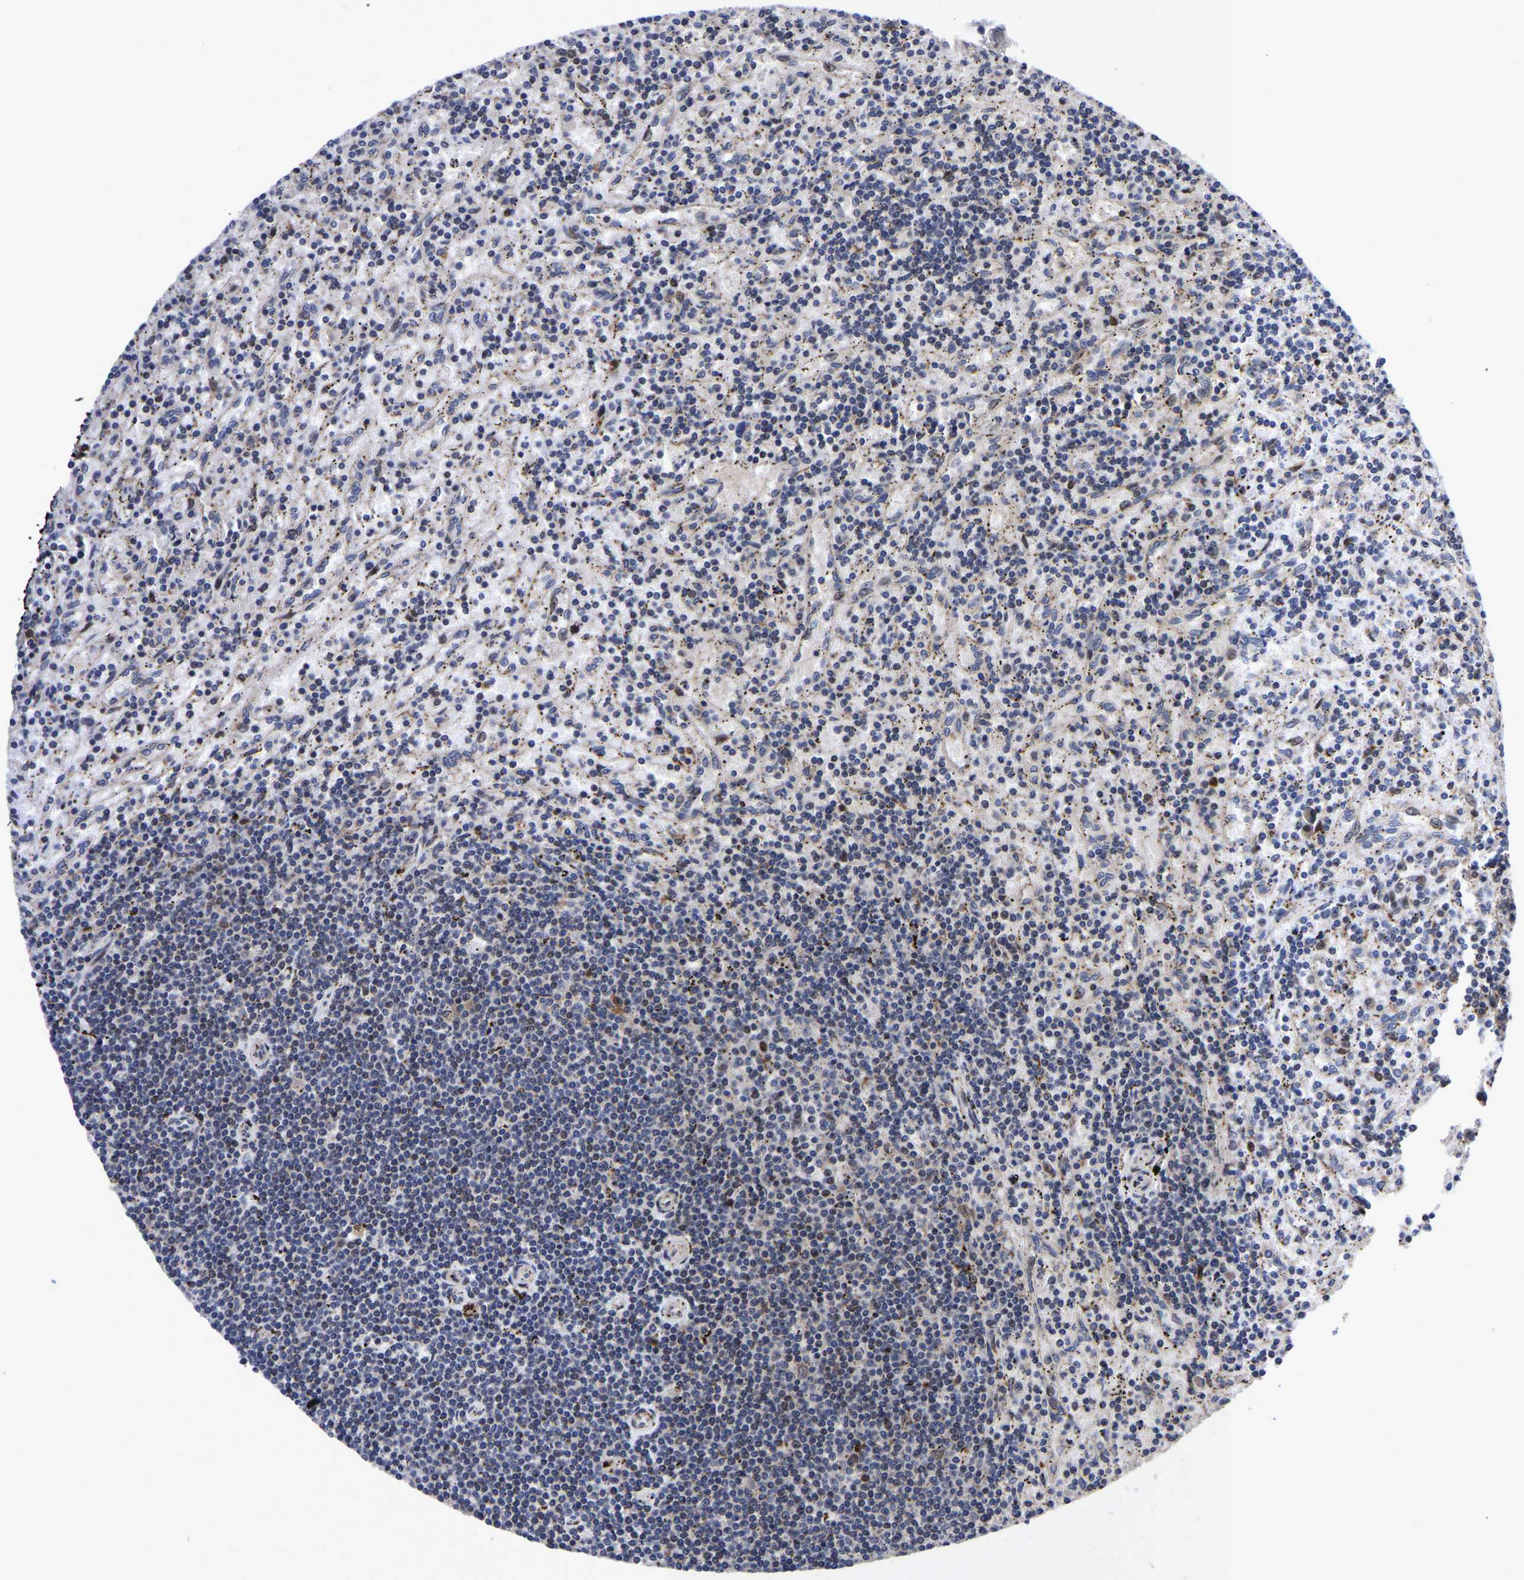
{"staining": {"intensity": "weak", "quantity": "25%-75%", "location": "nuclear"}, "tissue": "lymphoma", "cell_type": "Tumor cells", "image_type": "cancer", "snomed": [{"axis": "morphology", "description": "Malignant lymphoma, non-Hodgkin's type, Low grade"}, {"axis": "topography", "description": "Spleen"}], "caption": "Malignant lymphoma, non-Hodgkin's type (low-grade) was stained to show a protein in brown. There is low levels of weak nuclear staining in approximately 25%-75% of tumor cells. (brown staining indicates protein expression, while blue staining denotes nuclei).", "gene": "JUNB", "patient": {"sex": "male", "age": 76}}